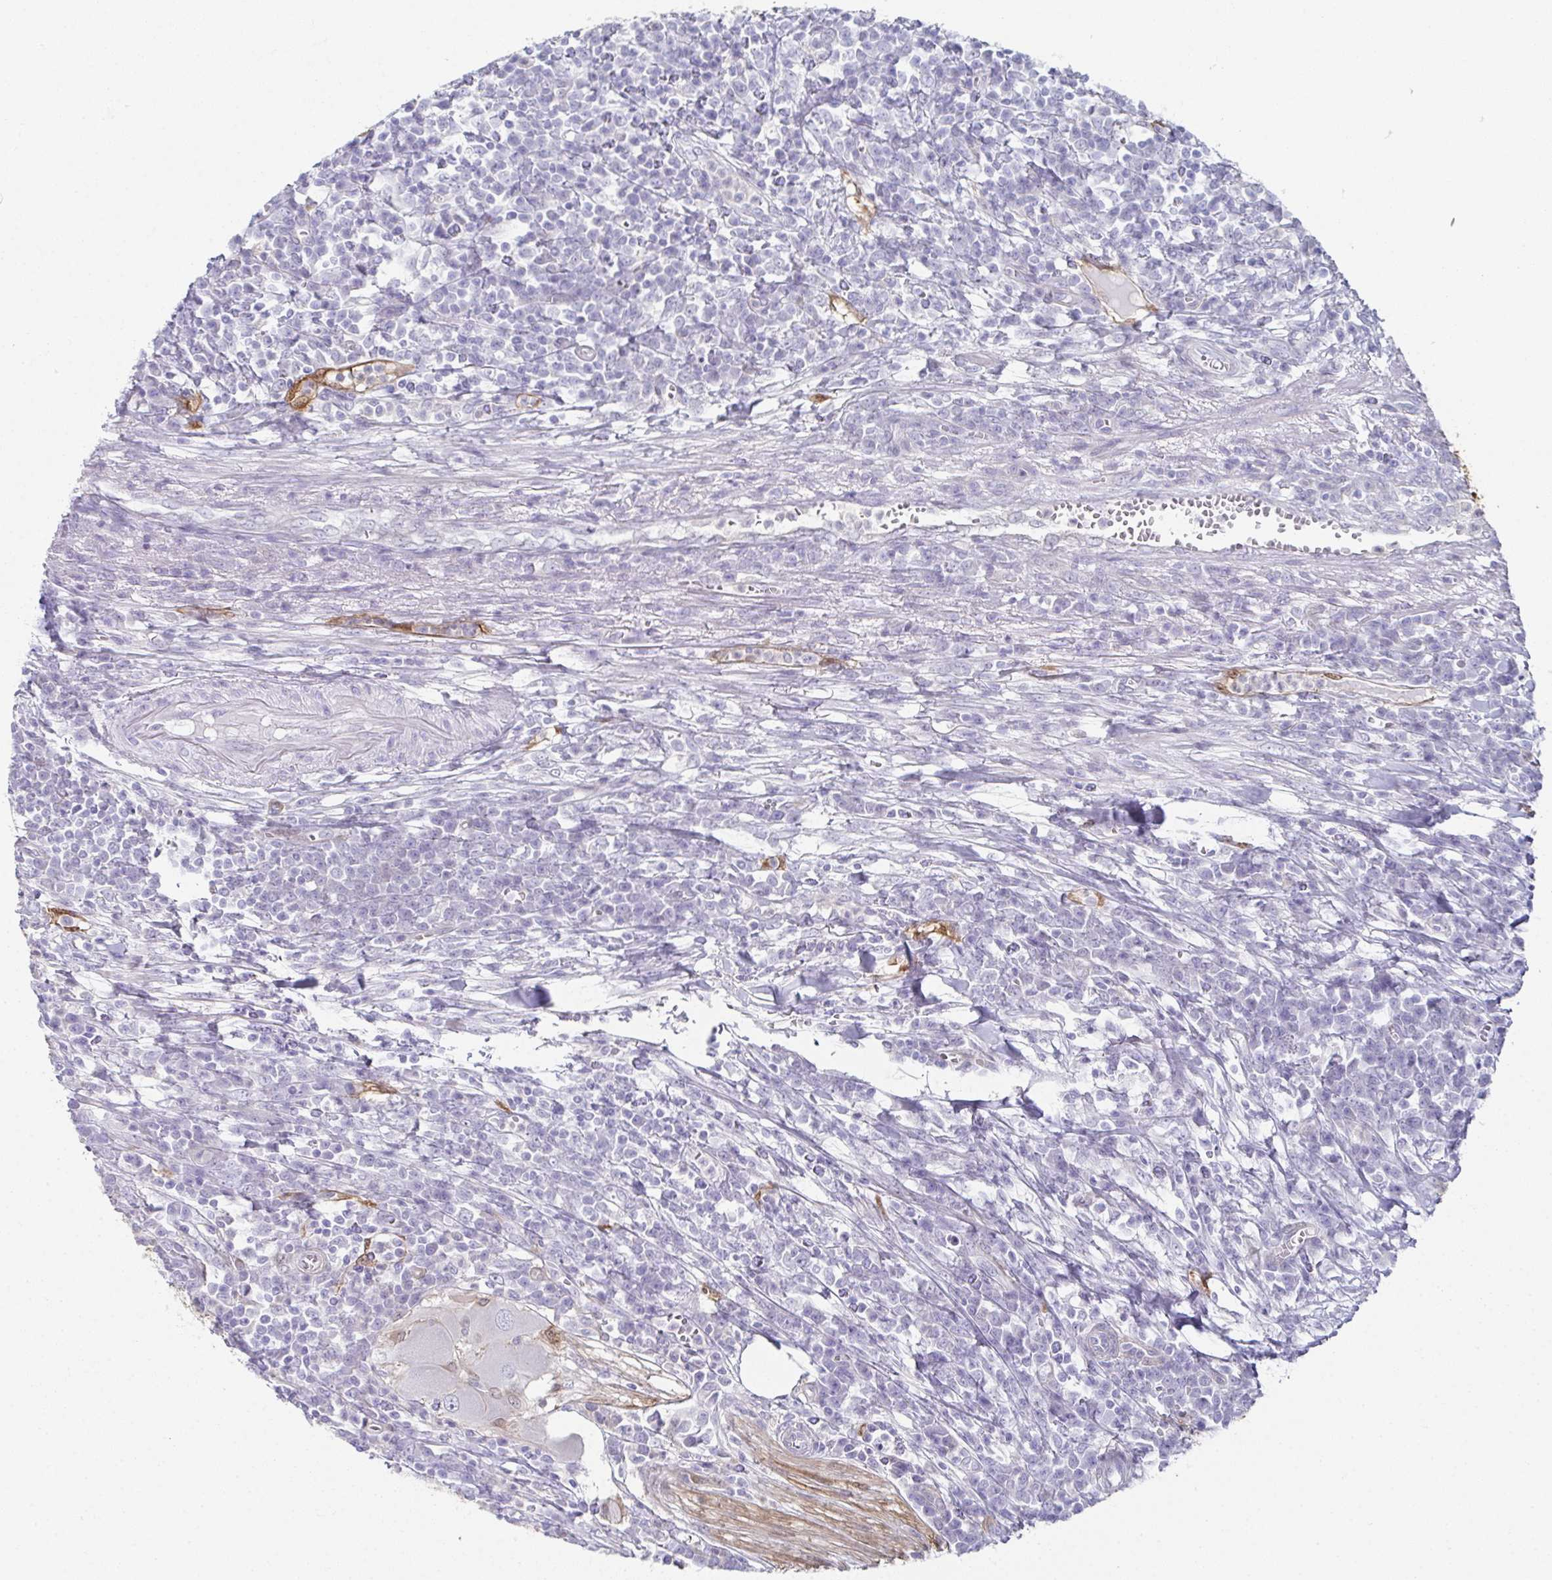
{"staining": {"intensity": "negative", "quantity": "none", "location": "none"}, "tissue": "colorectal cancer", "cell_type": "Tumor cells", "image_type": "cancer", "snomed": [{"axis": "morphology", "description": "Adenocarcinoma, NOS"}, {"axis": "topography", "description": "Colon"}], "caption": "Human colorectal cancer stained for a protein using IHC exhibits no staining in tumor cells.", "gene": "RBP1", "patient": {"sex": "male", "age": 65}}